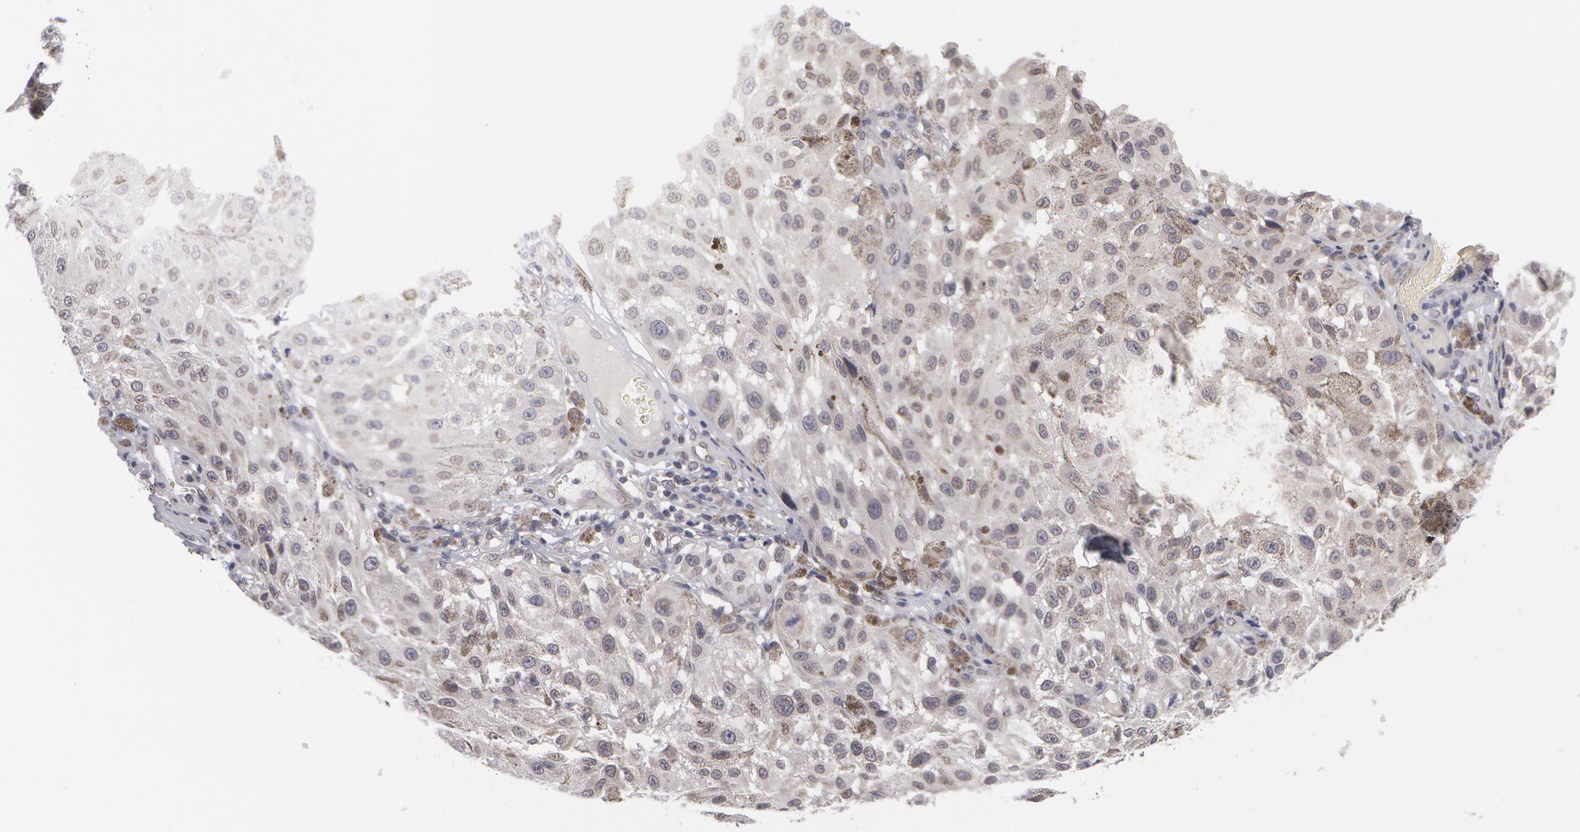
{"staining": {"intensity": "weak", "quantity": "<25%", "location": "nuclear"}, "tissue": "melanoma", "cell_type": "Tumor cells", "image_type": "cancer", "snomed": [{"axis": "morphology", "description": "Malignant melanoma, NOS"}, {"axis": "topography", "description": "Skin"}], "caption": "There is no significant staining in tumor cells of malignant melanoma.", "gene": "EMD", "patient": {"sex": "female", "age": 64}}